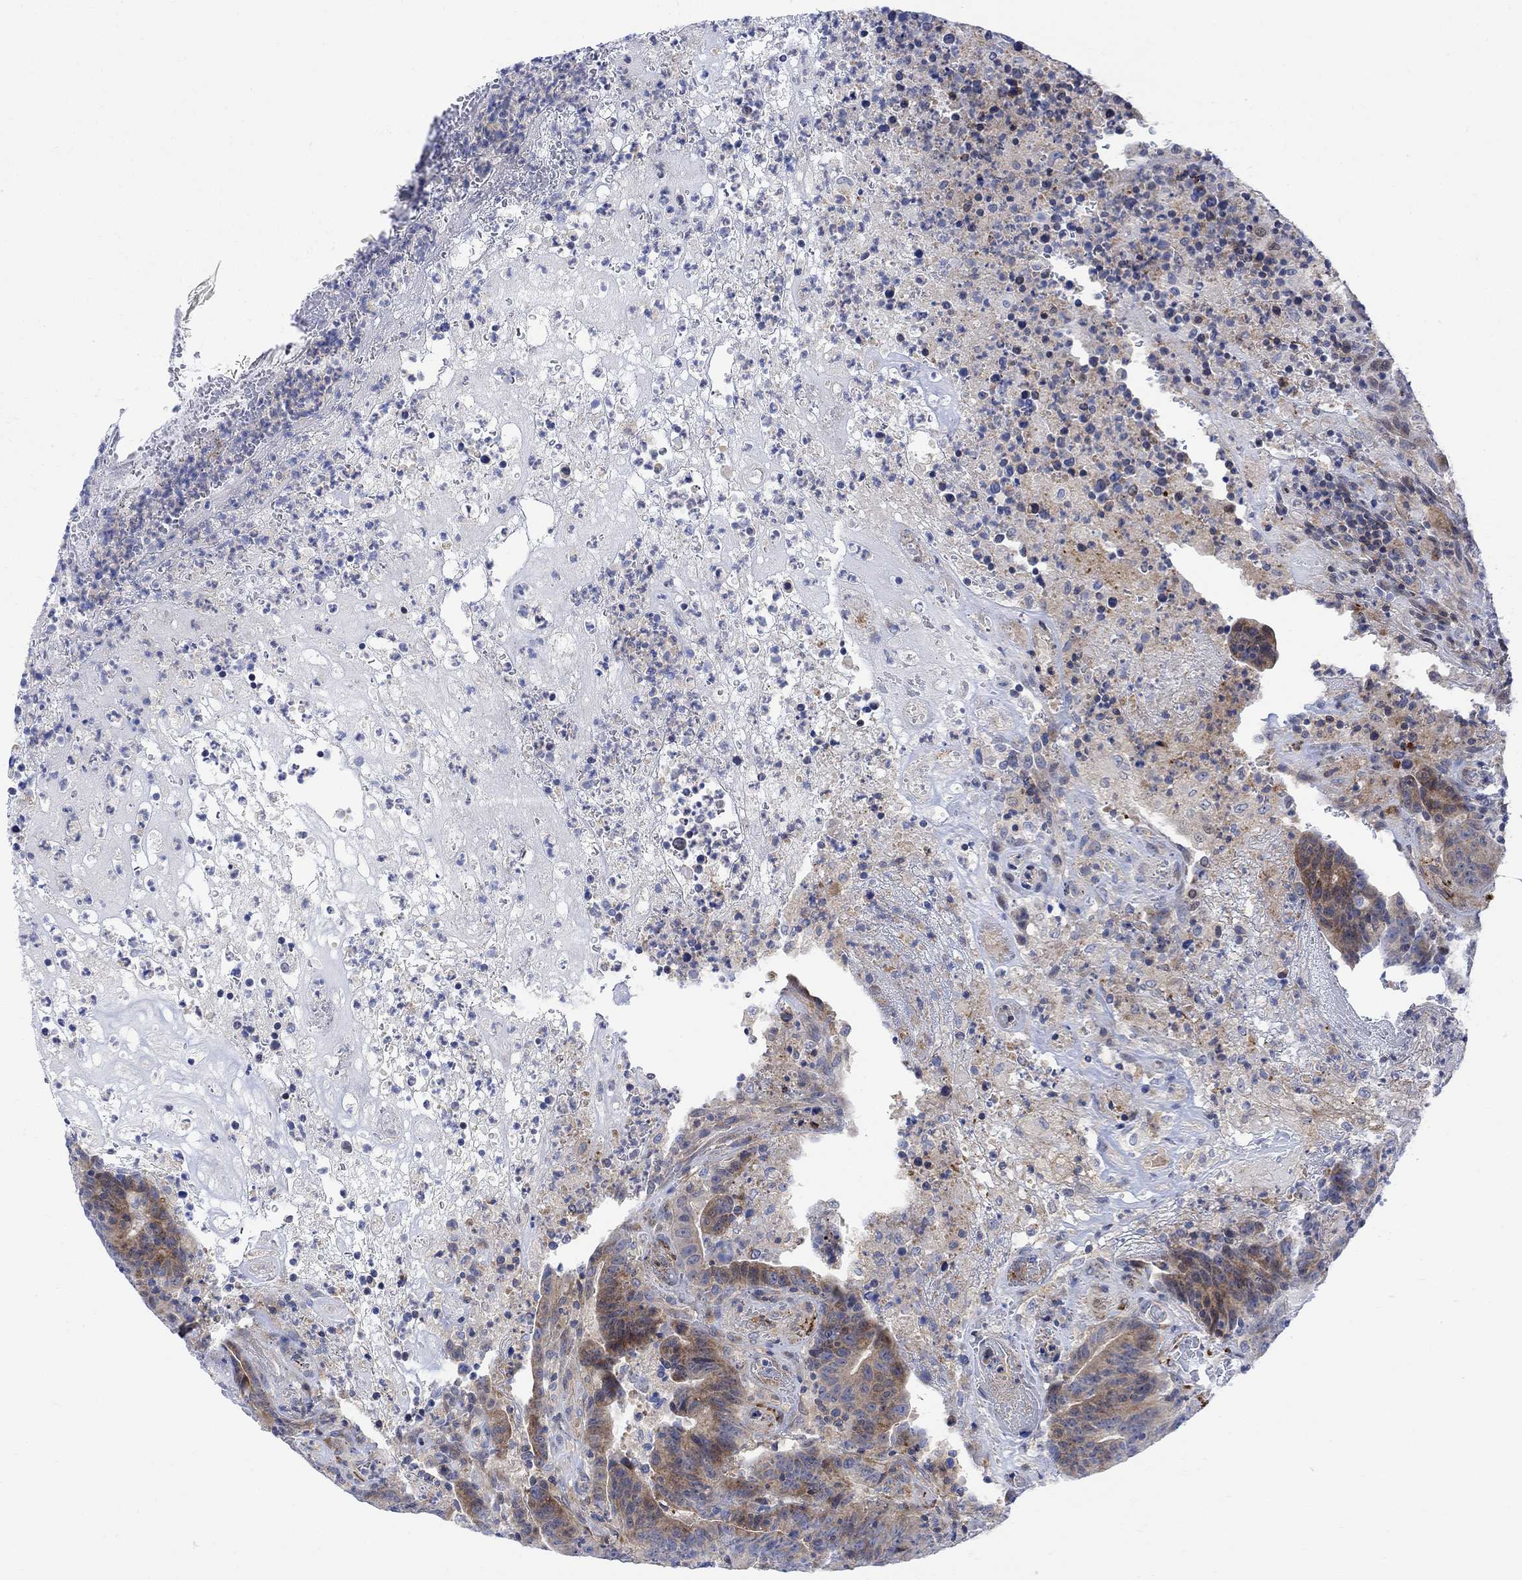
{"staining": {"intensity": "moderate", "quantity": "<25%", "location": "cytoplasmic/membranous"}, "tissue": "colorectal cancer", "cell_type": "Tumor cells", "image_type": "cancer", "snomed": [{"axis": "morphology", "description": "Adenocarcinoma, NOS"}, {"axis": "topography", "description": "Colon"}], "caption": "This photomicrograph demonstrates adenocarcinoma (colorectal) stained with immunohistochemistry (IHC) to label a protein in brown. The cytoplasmic/membranous of tumor cells show moderate positivity for the protein. Nuclei are counter-stained blue.", "gene": "ARSK", "patient": {"sex": "female", "age": 75}}